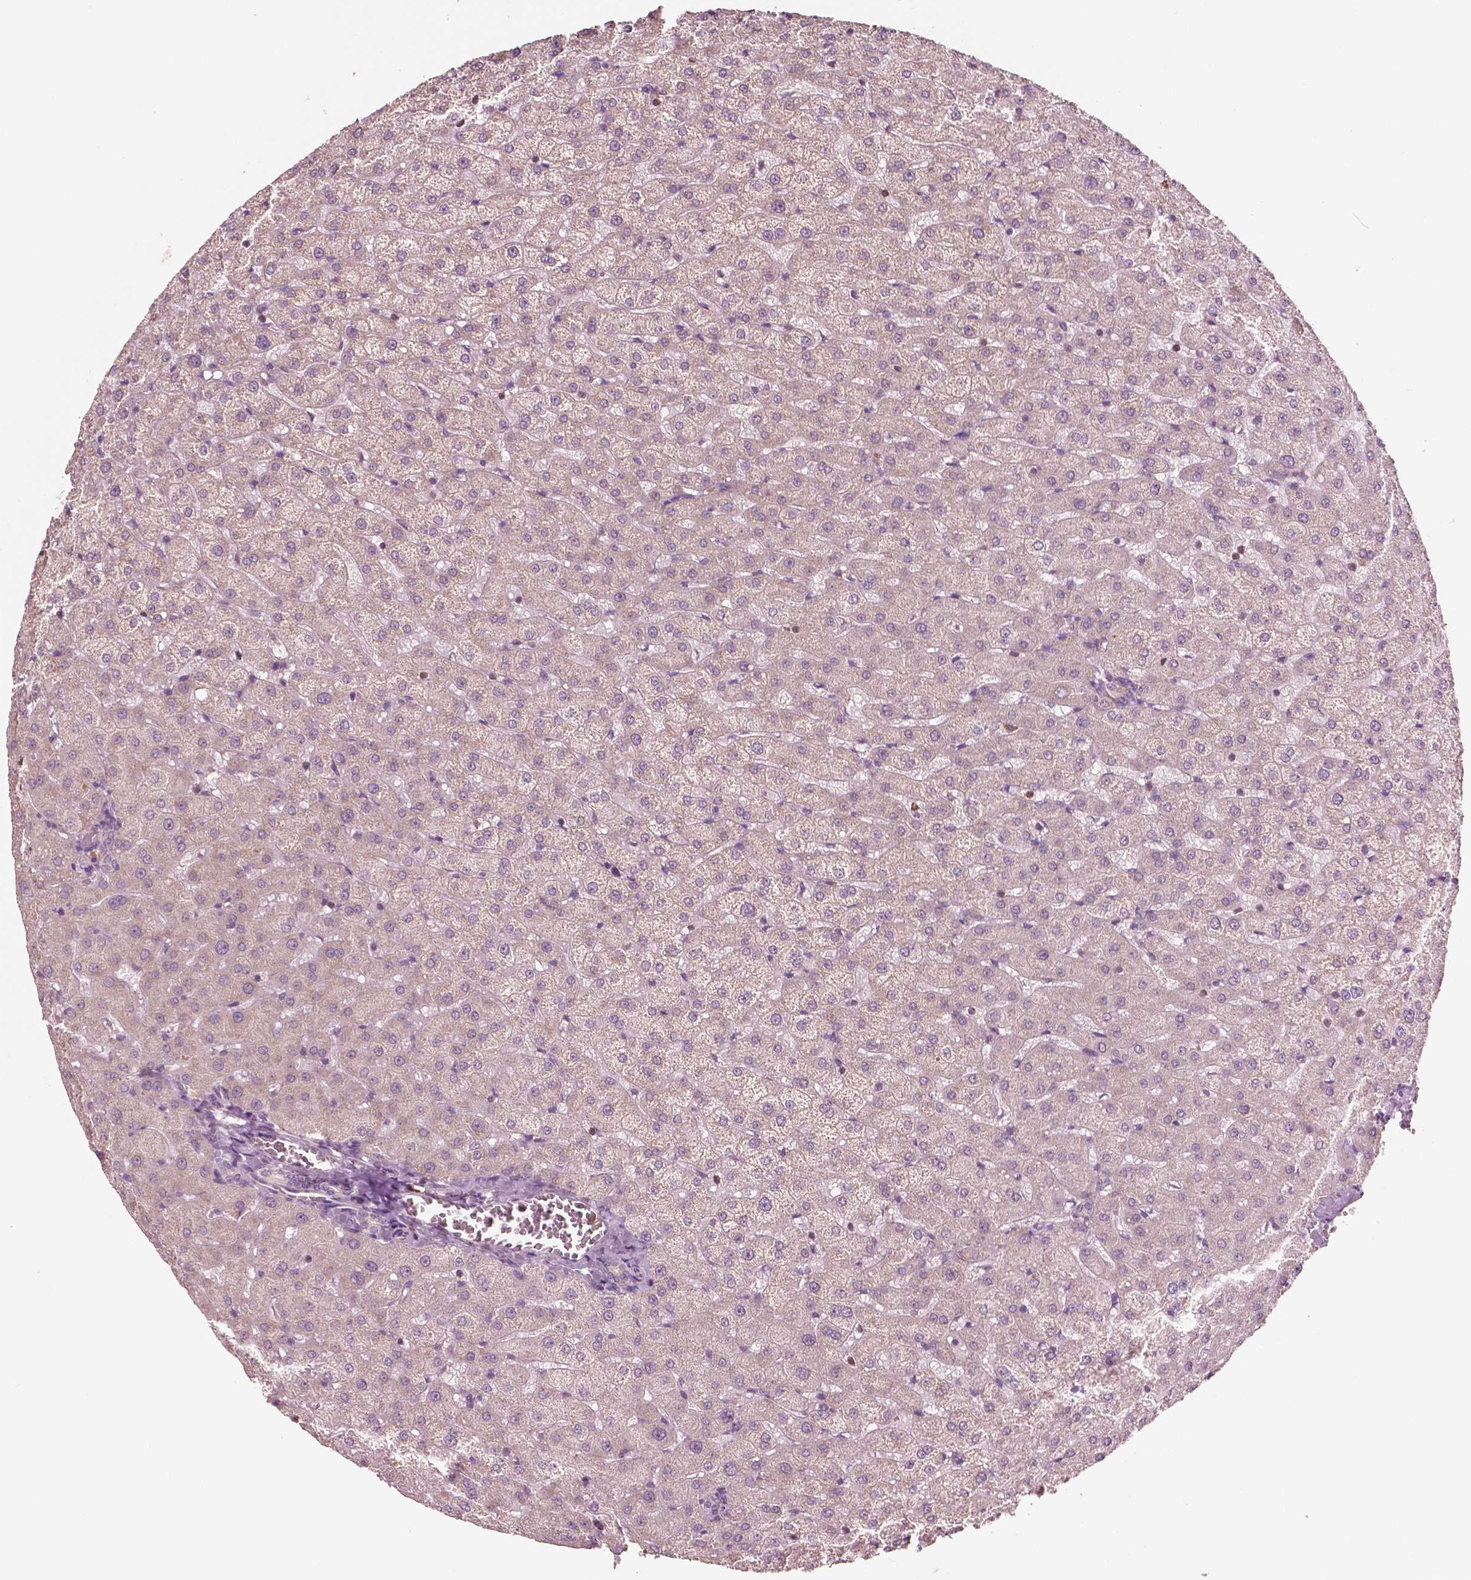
{"staining": {"intensity": "negative", "quantity": "none", "location": "none"}, "tissue": "liver", "cell_type": "Cholangiocytes", "image_type": "normal", "snomed": [{"axis": "morphology", "description": "Normal tissue, NOS"}, {"axis": "topography", "description": "Liver"}], "caption": "Immunohistochemistry (IHC) of normal human liver displays no expression in cholangiocytes.", "gene": "MCL1", "patient": {"sex": "female", "age": 50}}